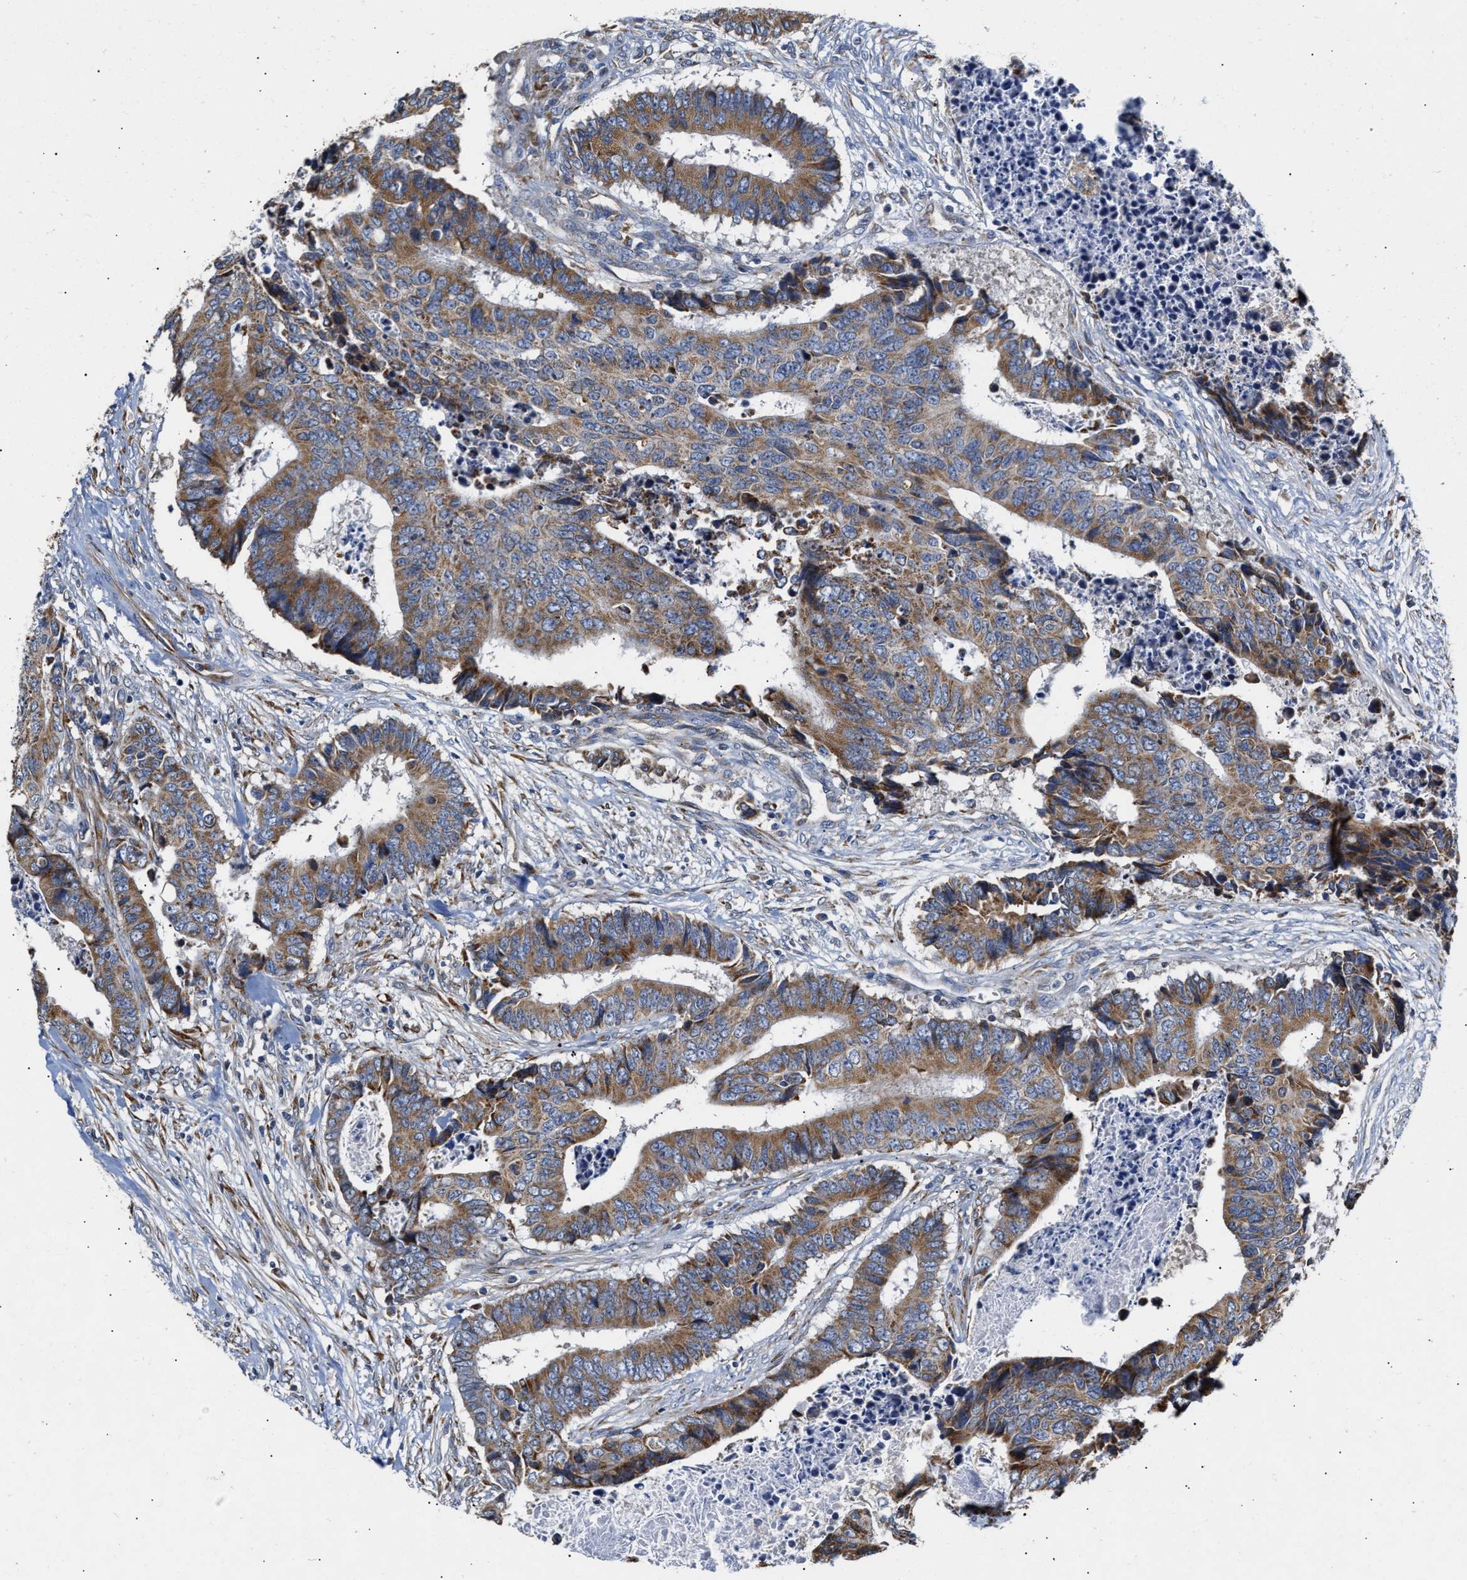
{"staining": {"intensity": "moderate", "quantity": ">75%", "location": "cytoplasmic/membranous"}, "tissue": "colorectal cancer", "cell_type": "Tumor cells", "image_type": "cancer", "snomed": [{"axis": "morphology", "description": "Adenocarcinoma, NOS"}, {"axis": "topography", "description": "Rectum"}], "caption": "Protein expression analysis of colorectal cancer (adenocarcinoma) shows moderate cytoplasmic/membranous expression in approximately >75% of tumor cells.", "gene": "MALSU1", "patient": {"sex": "male", "age": 84}}